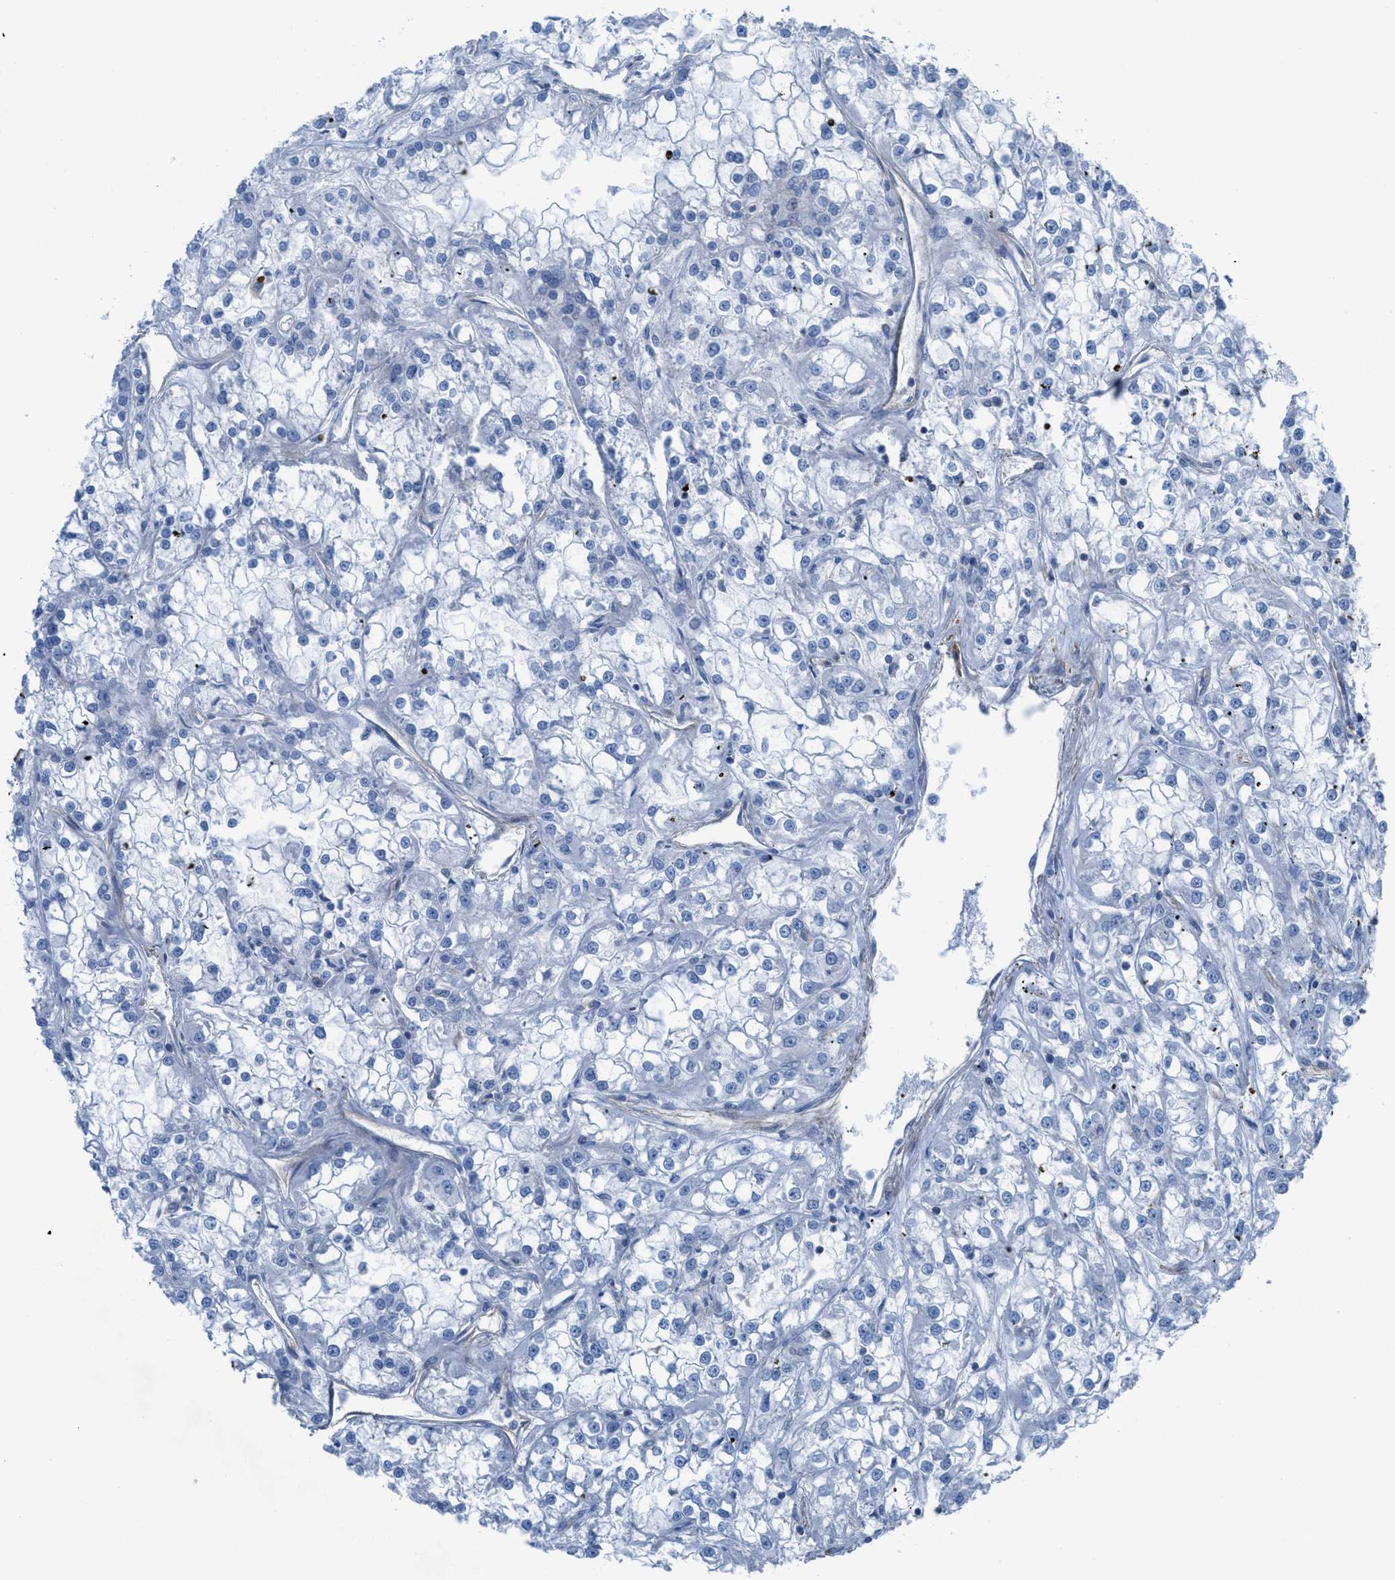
{"staining": {"intensity": "negative", "quantity": "none", "location": "none"}, "tissue": "renal cancer", "cell_type": "Tumor cells", "image_type": "cancer", "snomed": [{"axis": "morphology", "description": "Adenocarcinoma, NOS"}, {"axis": "topography", "description": "Kidney"}], "caption": "This is a micrograph of immunohistochemistry (IHC) staining of renal cancer, which shows no staining in tumor cells.", "gene": "KCNH7", "patient": {"sex": "female", "age": 52}}